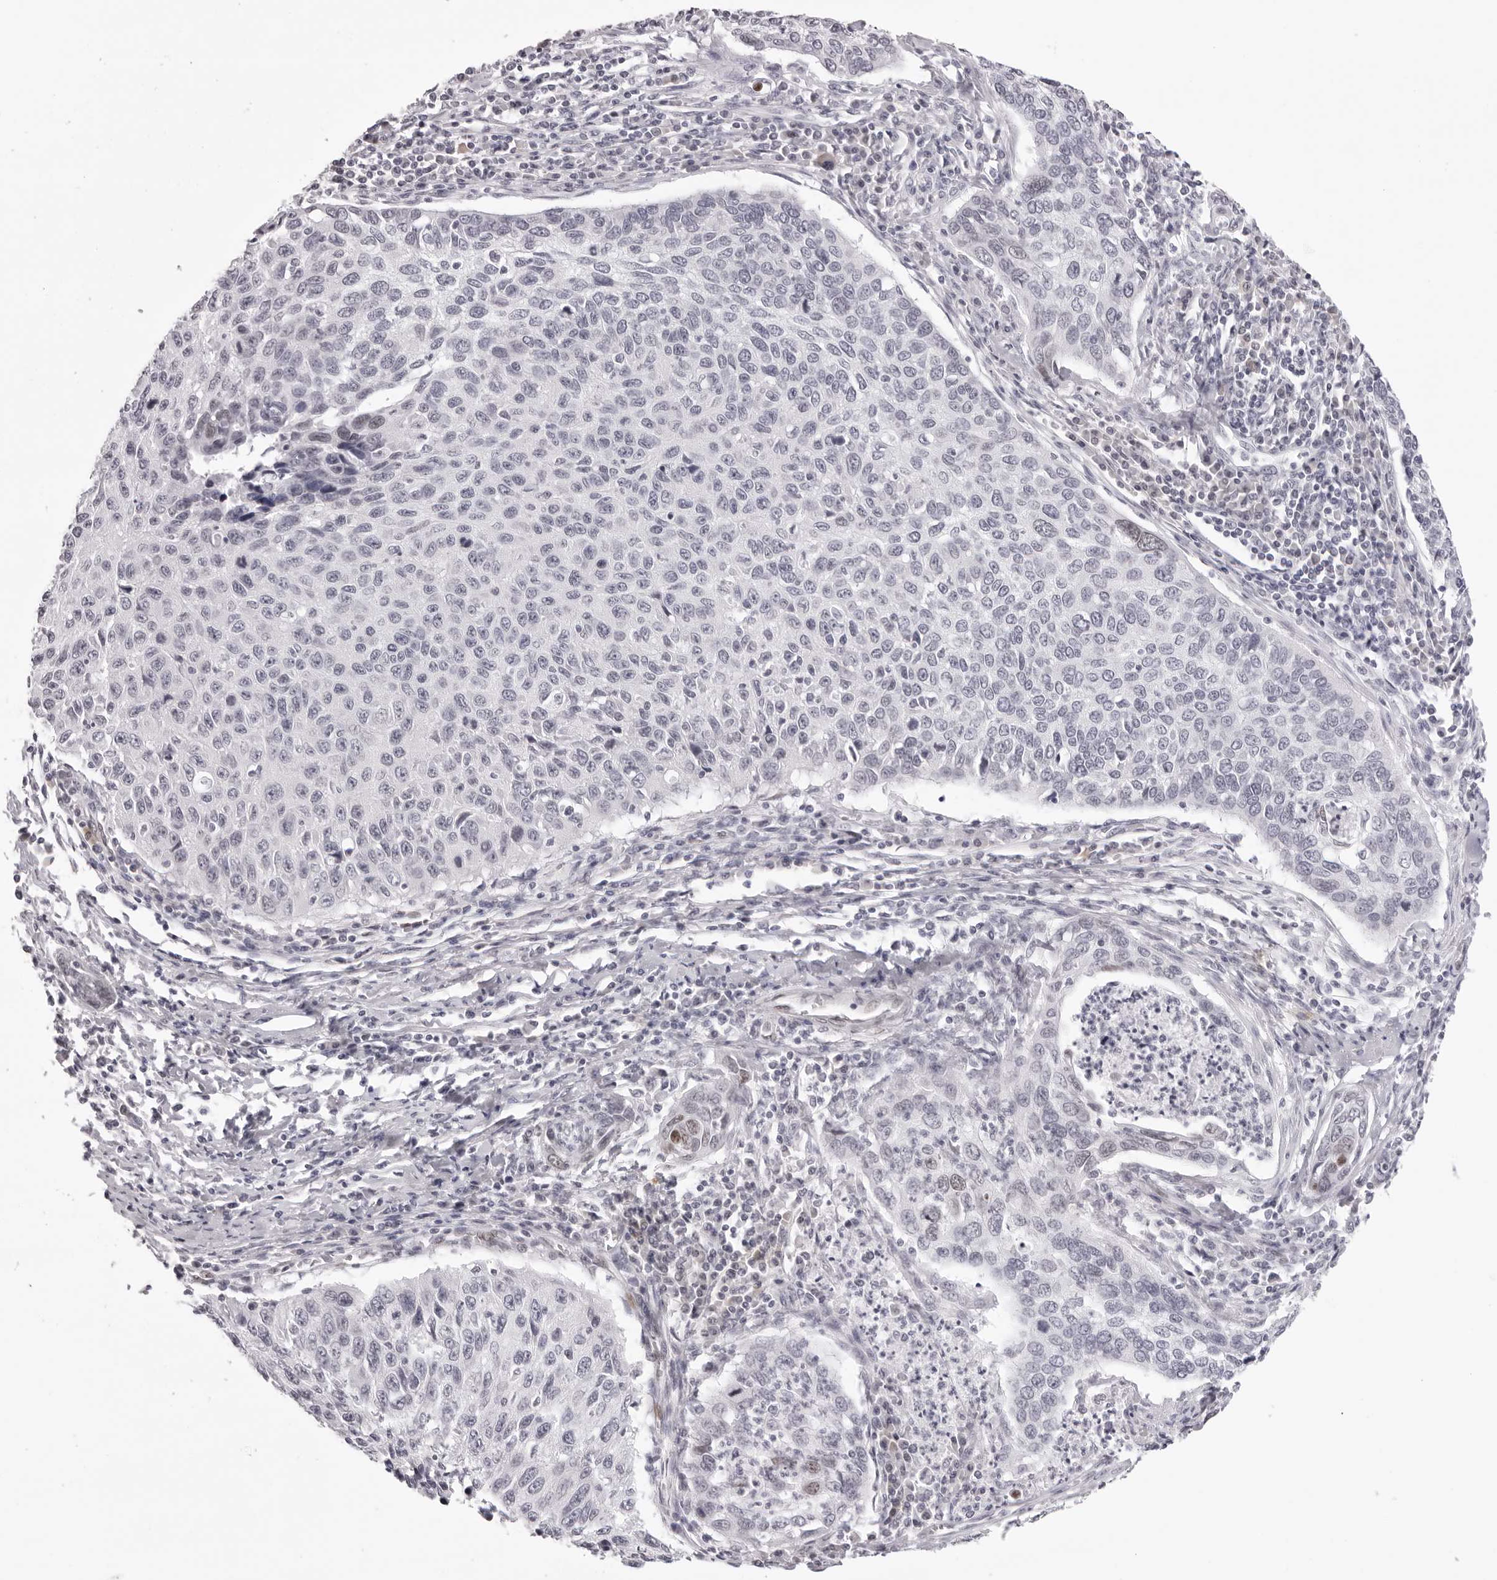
{"staining": {"intensity": "negative", "quantity": "none", "location": "none"}, "tissue": "cervical cancer", "cell_type": "Tumor cells", "image_type": "cancer", "snomed": [{"axis": "morphology", "description": "Squamous cell carcinoma, NOS"}, {"axis": "topography", "description": "Cervix"}], "caption": "High magnification brightfield microscopy of cervical squamous cell carcinoma stained with DAB (3,3'-diaminobenzidine) (brown) and counterstained with hematoxylin (blue): tumor cells show no significant expression.", "gene": "MAFK", "patient": {"sex": "female", "age": 53}}